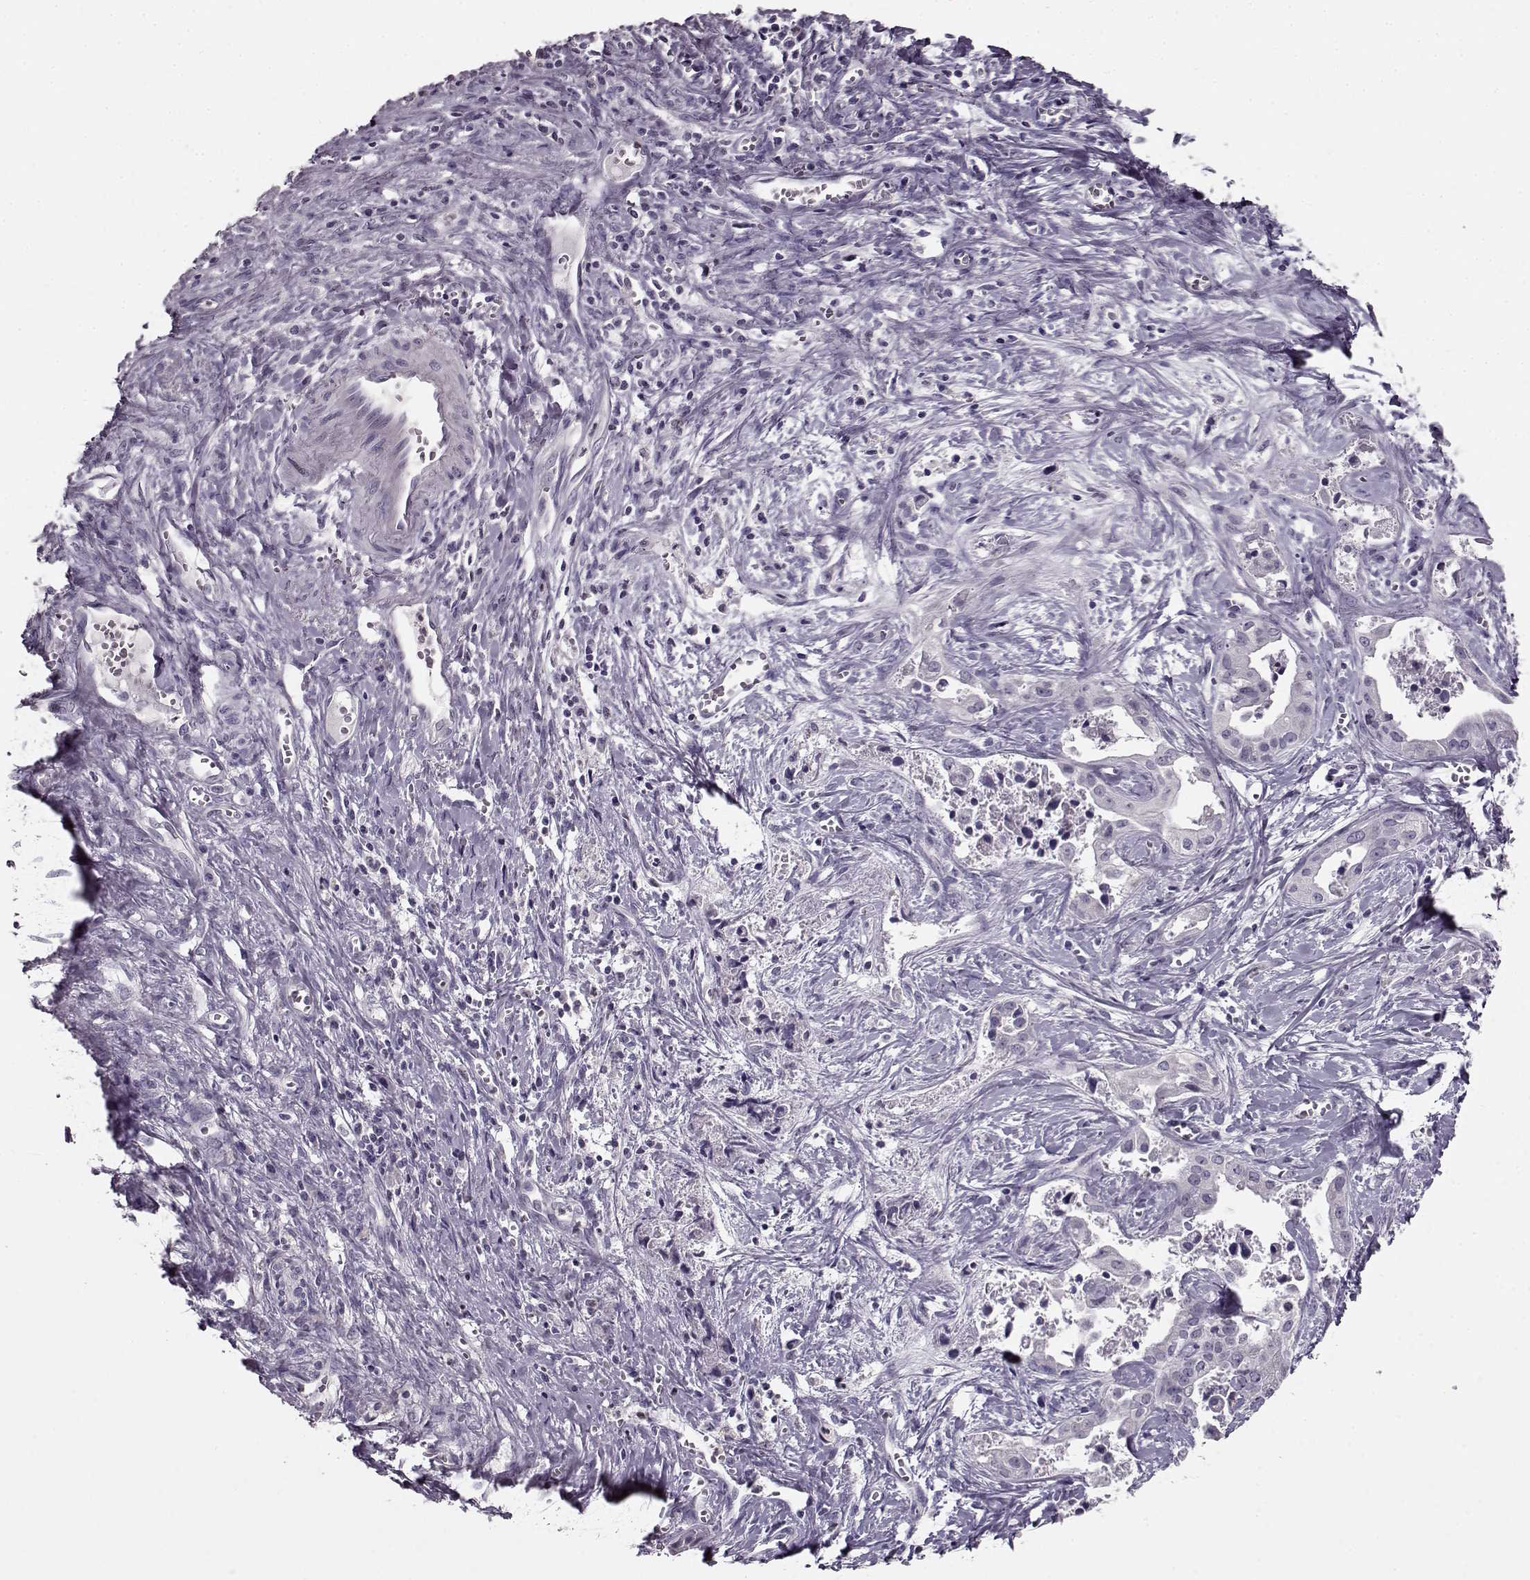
{"staining": {"intensity": "negative", "quantity": "none", "location": "none"}, "tissue": "liver cancer", "cell_type": "Tumor cells", "image_type": "cancer", "snomed": [{"axis": "morphology", "description": "Cholangiocarcinoma"}, {"axis": "topography", "description": "Liver"}], "caption": "Immunohistochemistry micrograph of human liver cholangiocarcinoma stained for a protein (brown), which displays no positivity in tumor cells.", "gene": "RP1L1", "patient": {"sex": "female", "age": 65}}